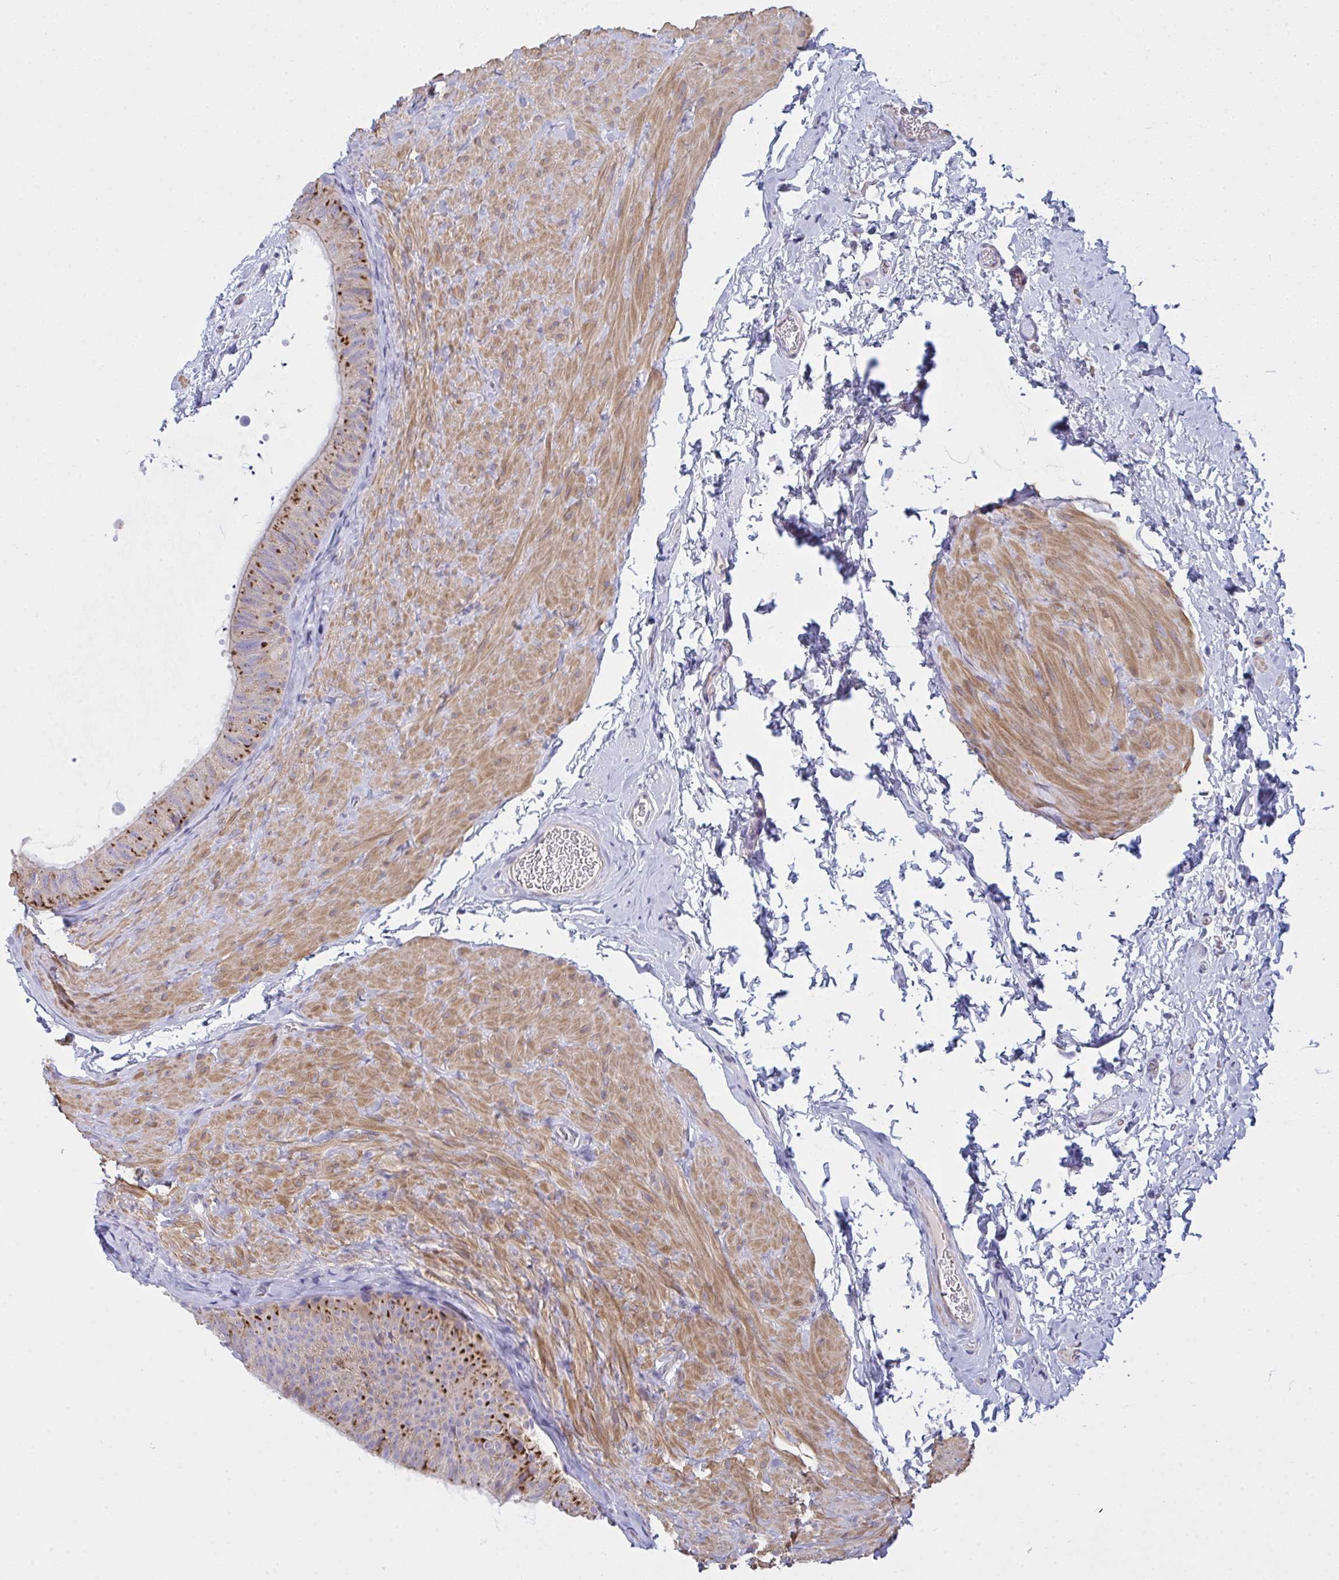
{"staining": {"intensity": "moderate", "quantity": ">75%", "location": "cytoplasmic/membranous"}, "tissue": "epididymis", "cell_type": "Glandular cells", "image_type": "normal", "snomed": [{"axis": "morphology", "description": "Normal tissue, NOS"}, {"axis": "topography", "description": "Epididymis, spermatic cord, NOS"}, {"axis": "topography", "description": "Epididymis"}], "caption": "Brown immunohistochemical staining in unremarkable epididymis demonstrates moderate cytoplasmic/membranous expression in approximately >75% of glandular cells. The protein of interest is shown in brown color, while the nuclei are stained blue.", "gene": "CEP170B", "patient": {"sex": "male", "age": 31}}